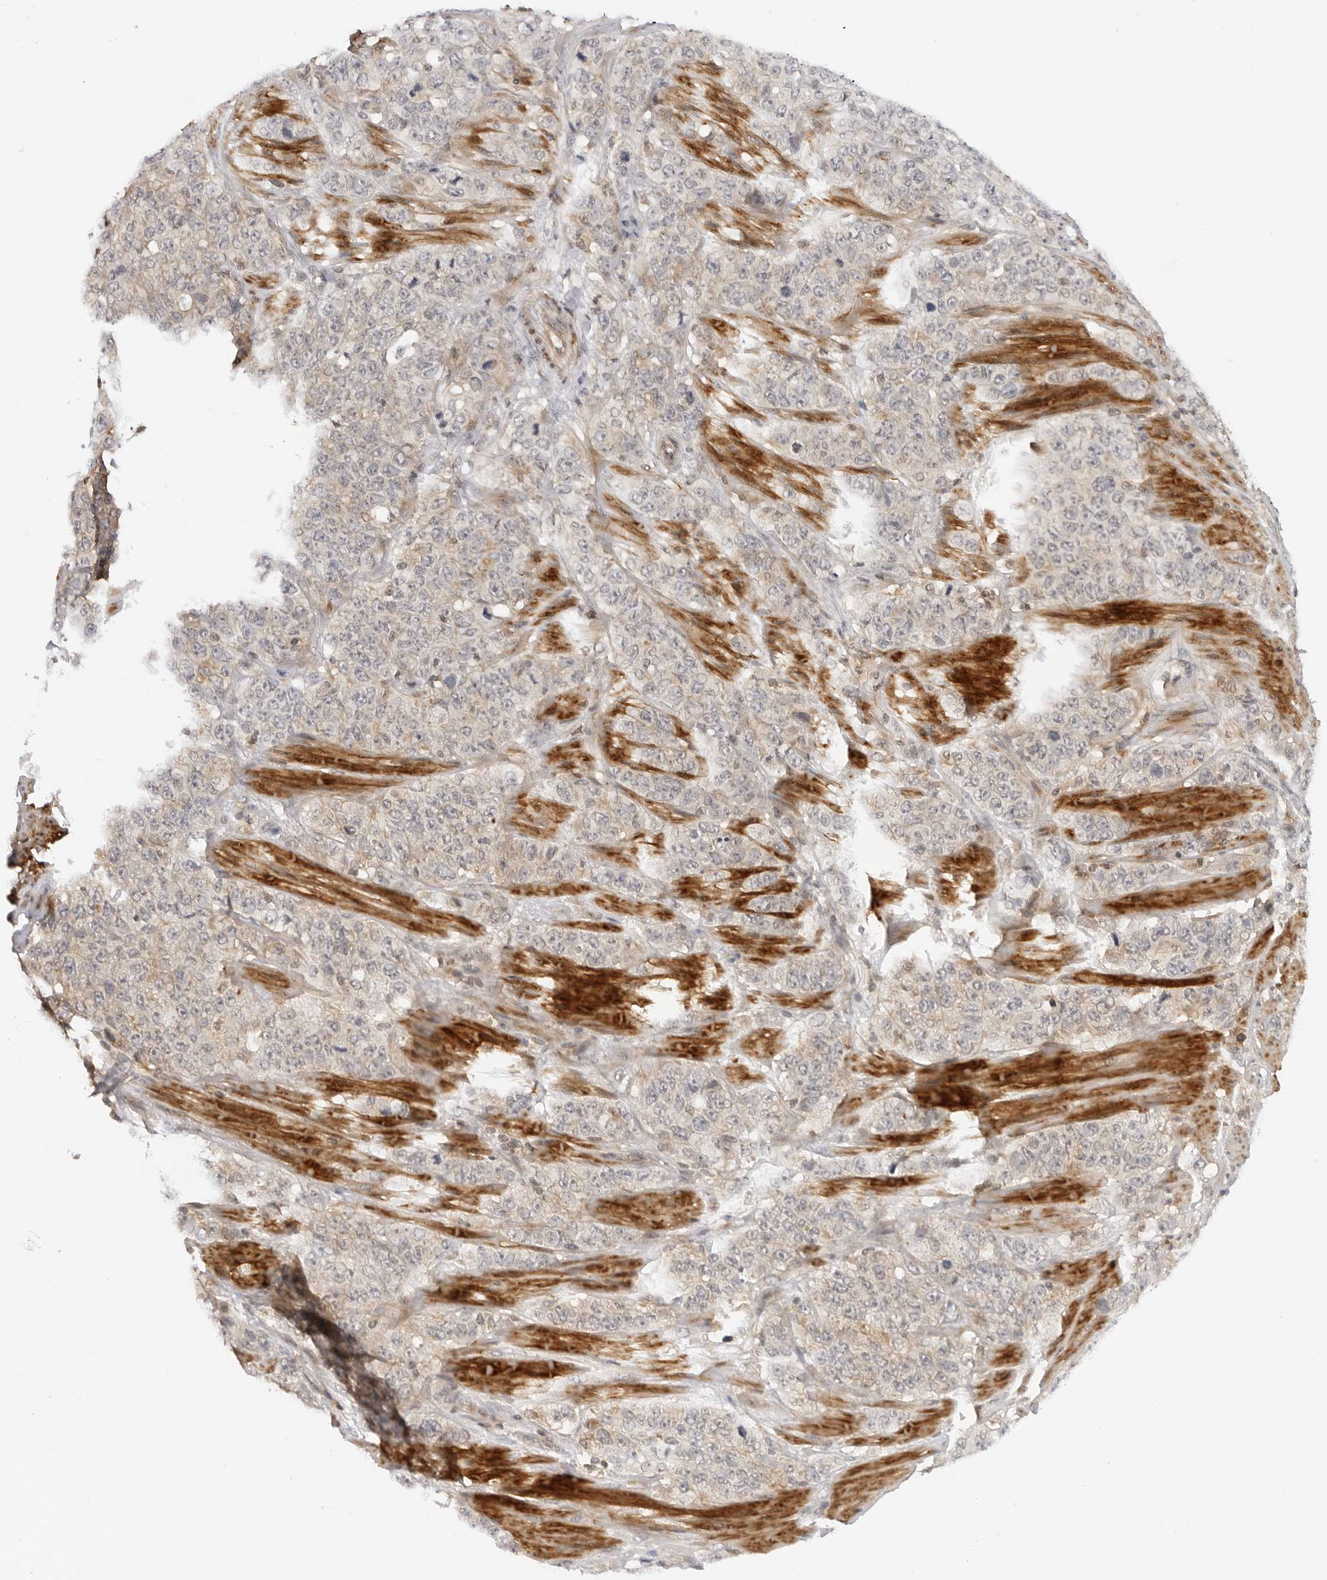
{"staining": {"intensity": "weak", "quantity": "25%-75%", "location": "cytoplasmic/membranous"}, "tissue": "stomach cancer", "cell_type": "Tumor cells", "image_type": "cancer", "snomed": [{"axis": "morphology", "description": "Adenocarcinoma, NOS"}, {"axis": "topography", "description": "Stomach"}], "caption": "Brown immunohistochemical staining in stomach cancer (adenocarcinoma) exhibits weak cytoplasmic/membranous positivity in about 25%-75% of tumor cells.", "gene": "MAP2K5", "patient": {"sex": "male", "age": 48}}